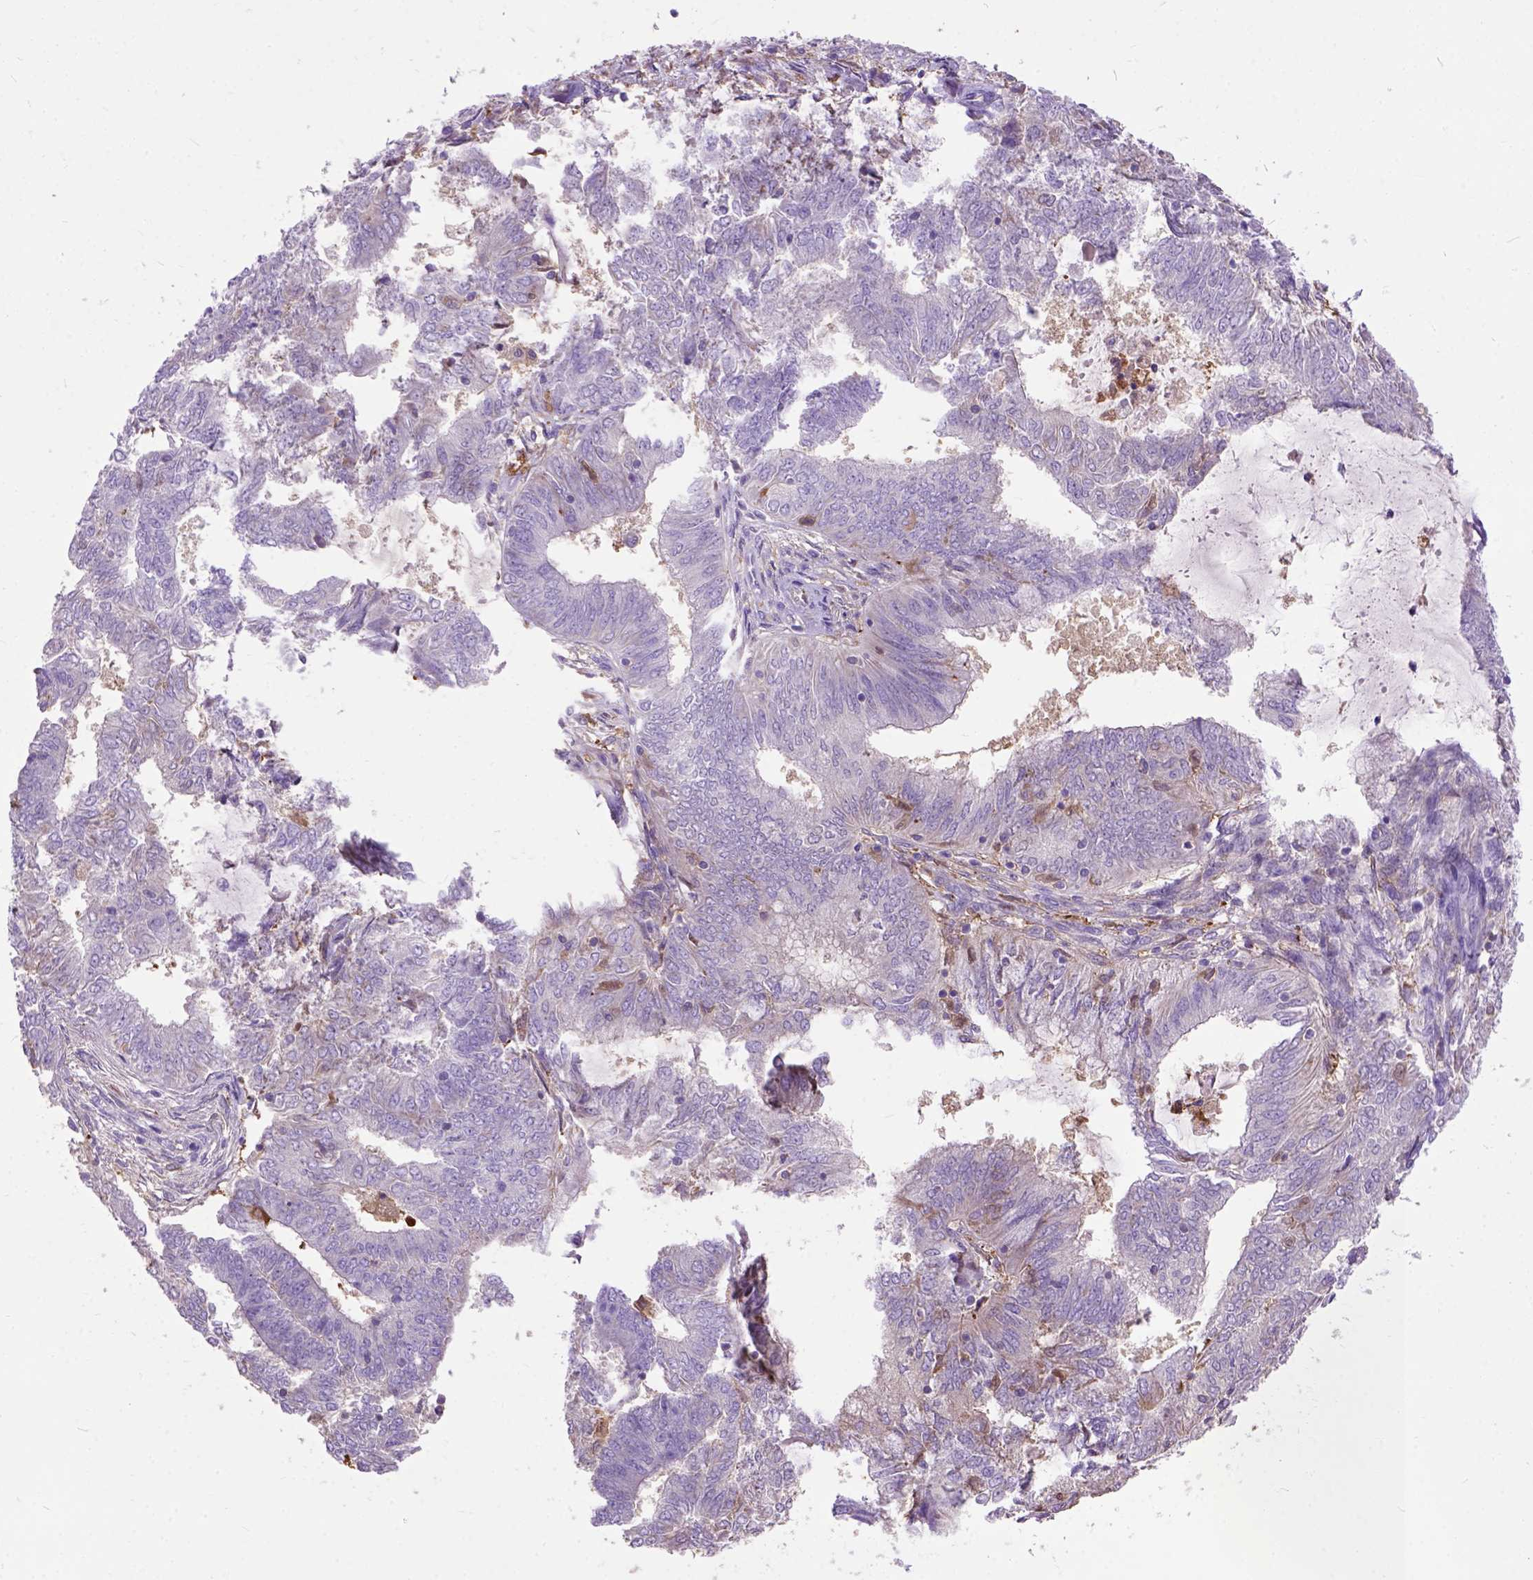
{"staining": {"intensity": "negative", "quantity": "none", "location": "none"}, "tissue": "endometrial cancer", "cell_type": "Tumor cells", "image_type": "cancer", "snomed": [{"axis": "morphology", "description": "Adenocarcinoma, NOS"}, {"axis": "topography", "description": "Endometrium"}], "caption": "Adenocarcinoma (endometrial) was stained to show a protein in brown. There is no significant expression in tumor cells.", "gene": "SEMA4F", "patient": {"sex": "female", "age": 62}}